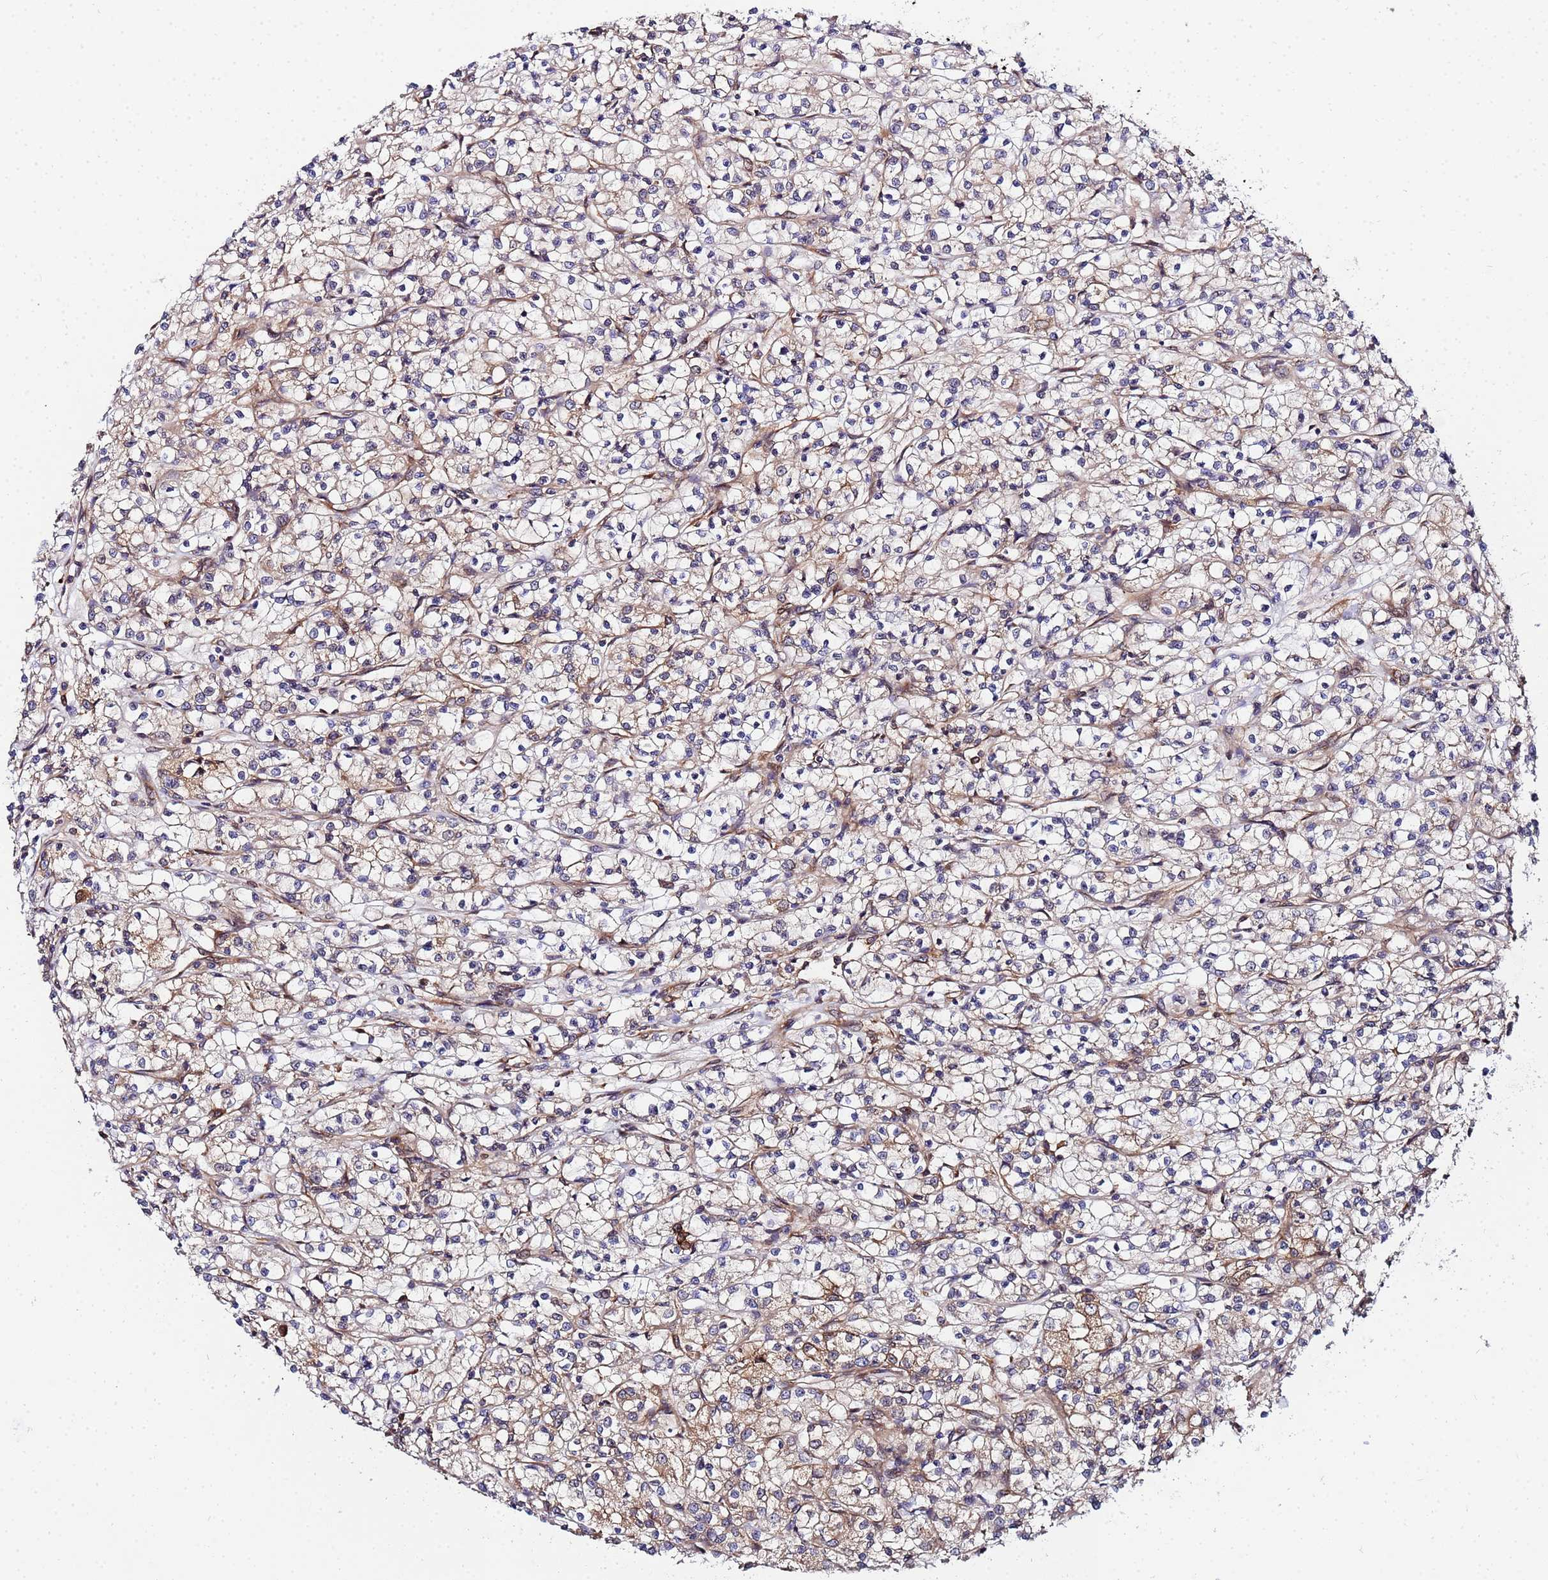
{"staining": {"intensity": "moderate", "quantity": ">75%", "location": "cytoplasmic/membranous"}, "tissue": "renal cancer", "cell_type": "Tumor cells", "image_type": "cancer", "snomed": [{"axis": "morphology", "description": "Adenocarcinoma, NOS"}, {"axis": "topography", "description": "Kidney"}], "caption": "Renal cancer tissue shows moderate cytoplasmic/membranous positivity in approximately >75% of tumor cells, visualized by immunohistochemistry.", "gene": "UNC93B1", "patient": {"sex": "female", "age": 59}}